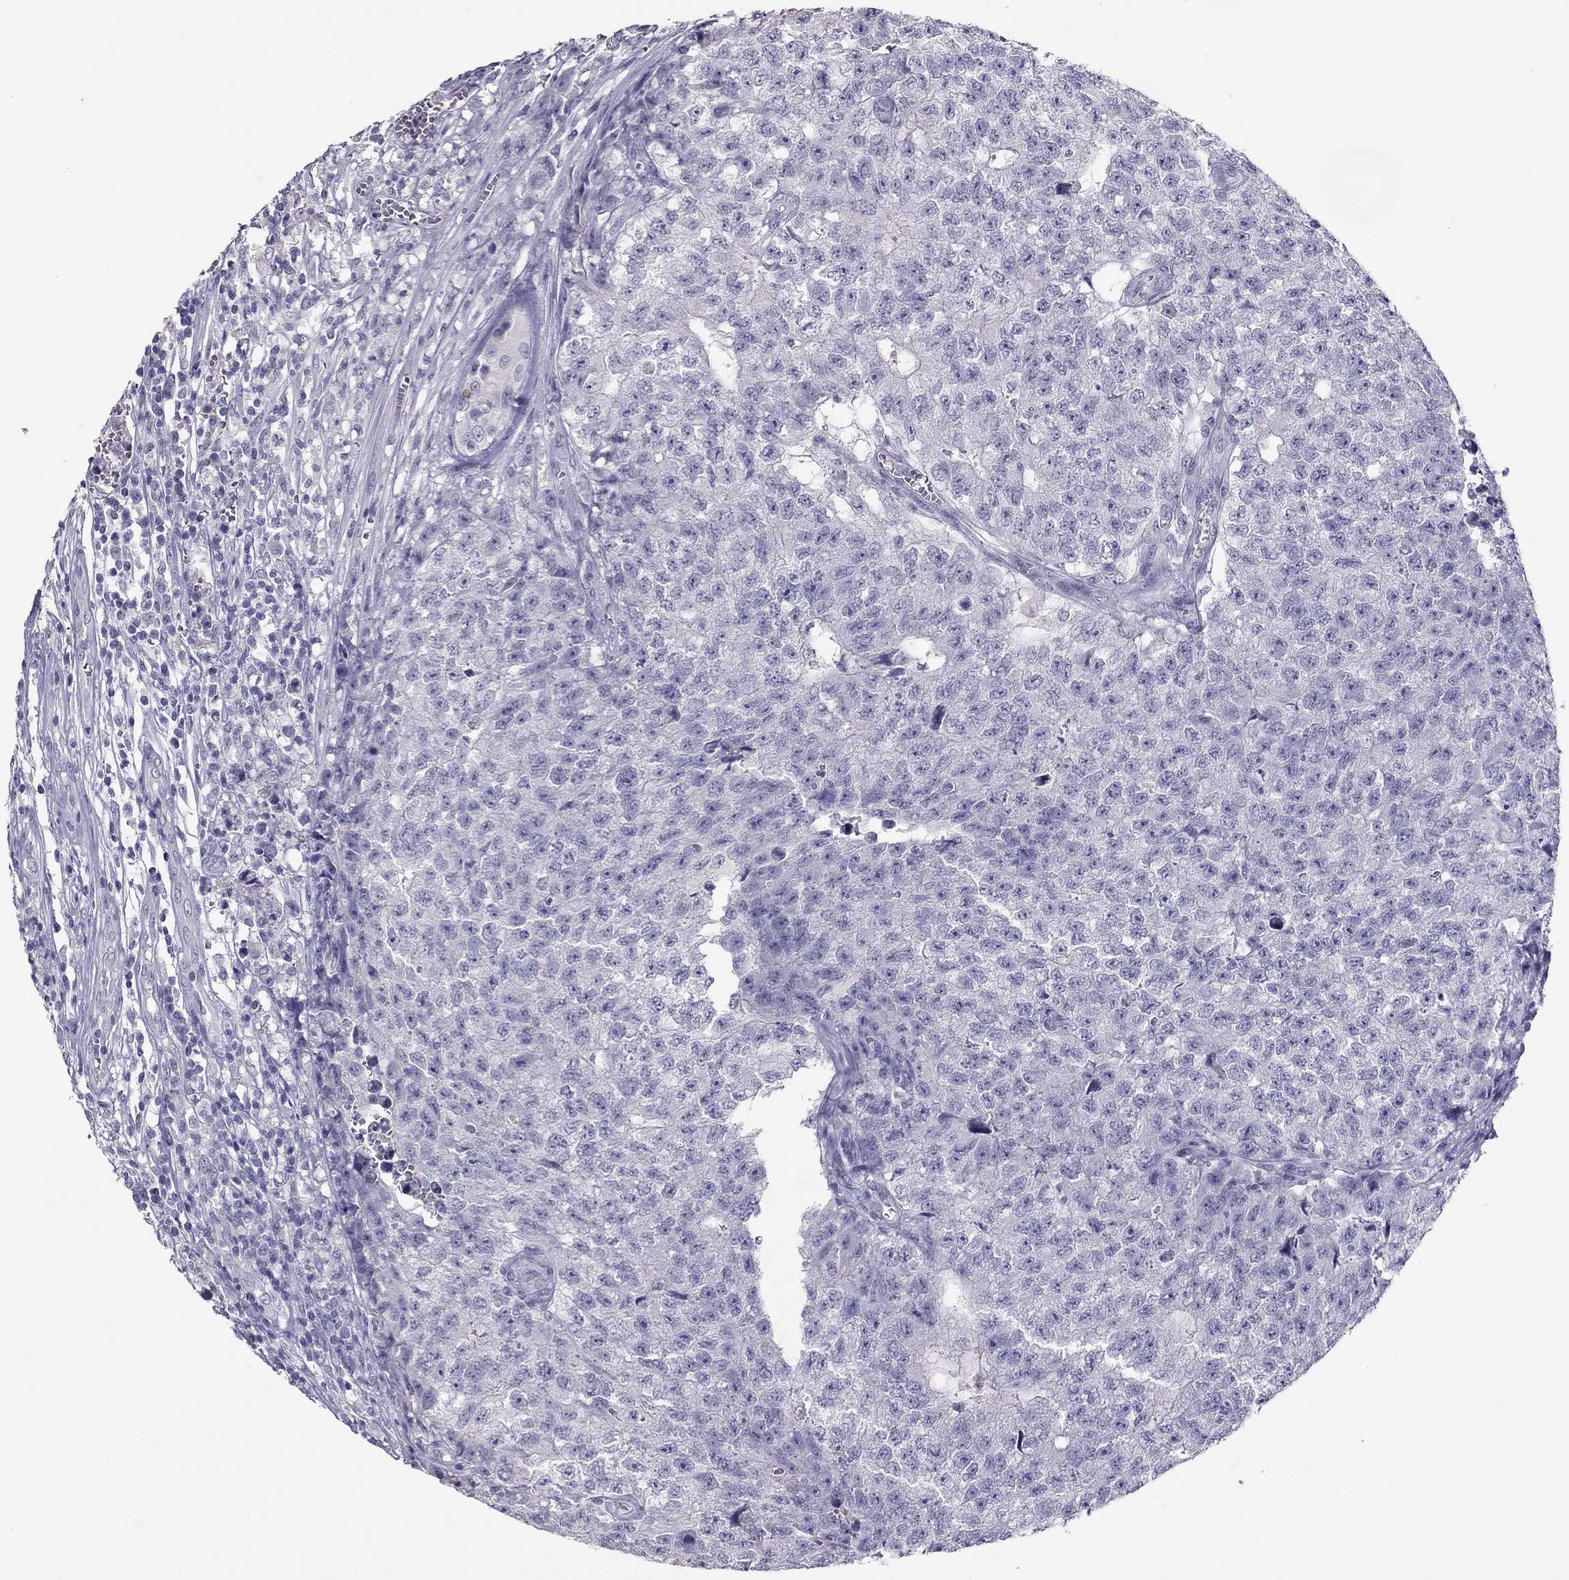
{"staining": {"intensity": "negative", "quantity": "none", "location": "none"}, "tissue": "testis cancer", "cell_type": "Tumor cells", "image_type": "cancer", "snomed": [{"axis": "morphology", "description": "Seminoma, NOS"}, {"axis": "morphology", "description": "Carcinoma, Embryonal, NOS"}, {"axis": "topography", "description": "Testis"}], "caption": "Human testis cancer stained for a protein using IHC exhibits no positivity in tumor cells.", "gene": "RHO", "patient": {"sex": "male", "age": 22}}